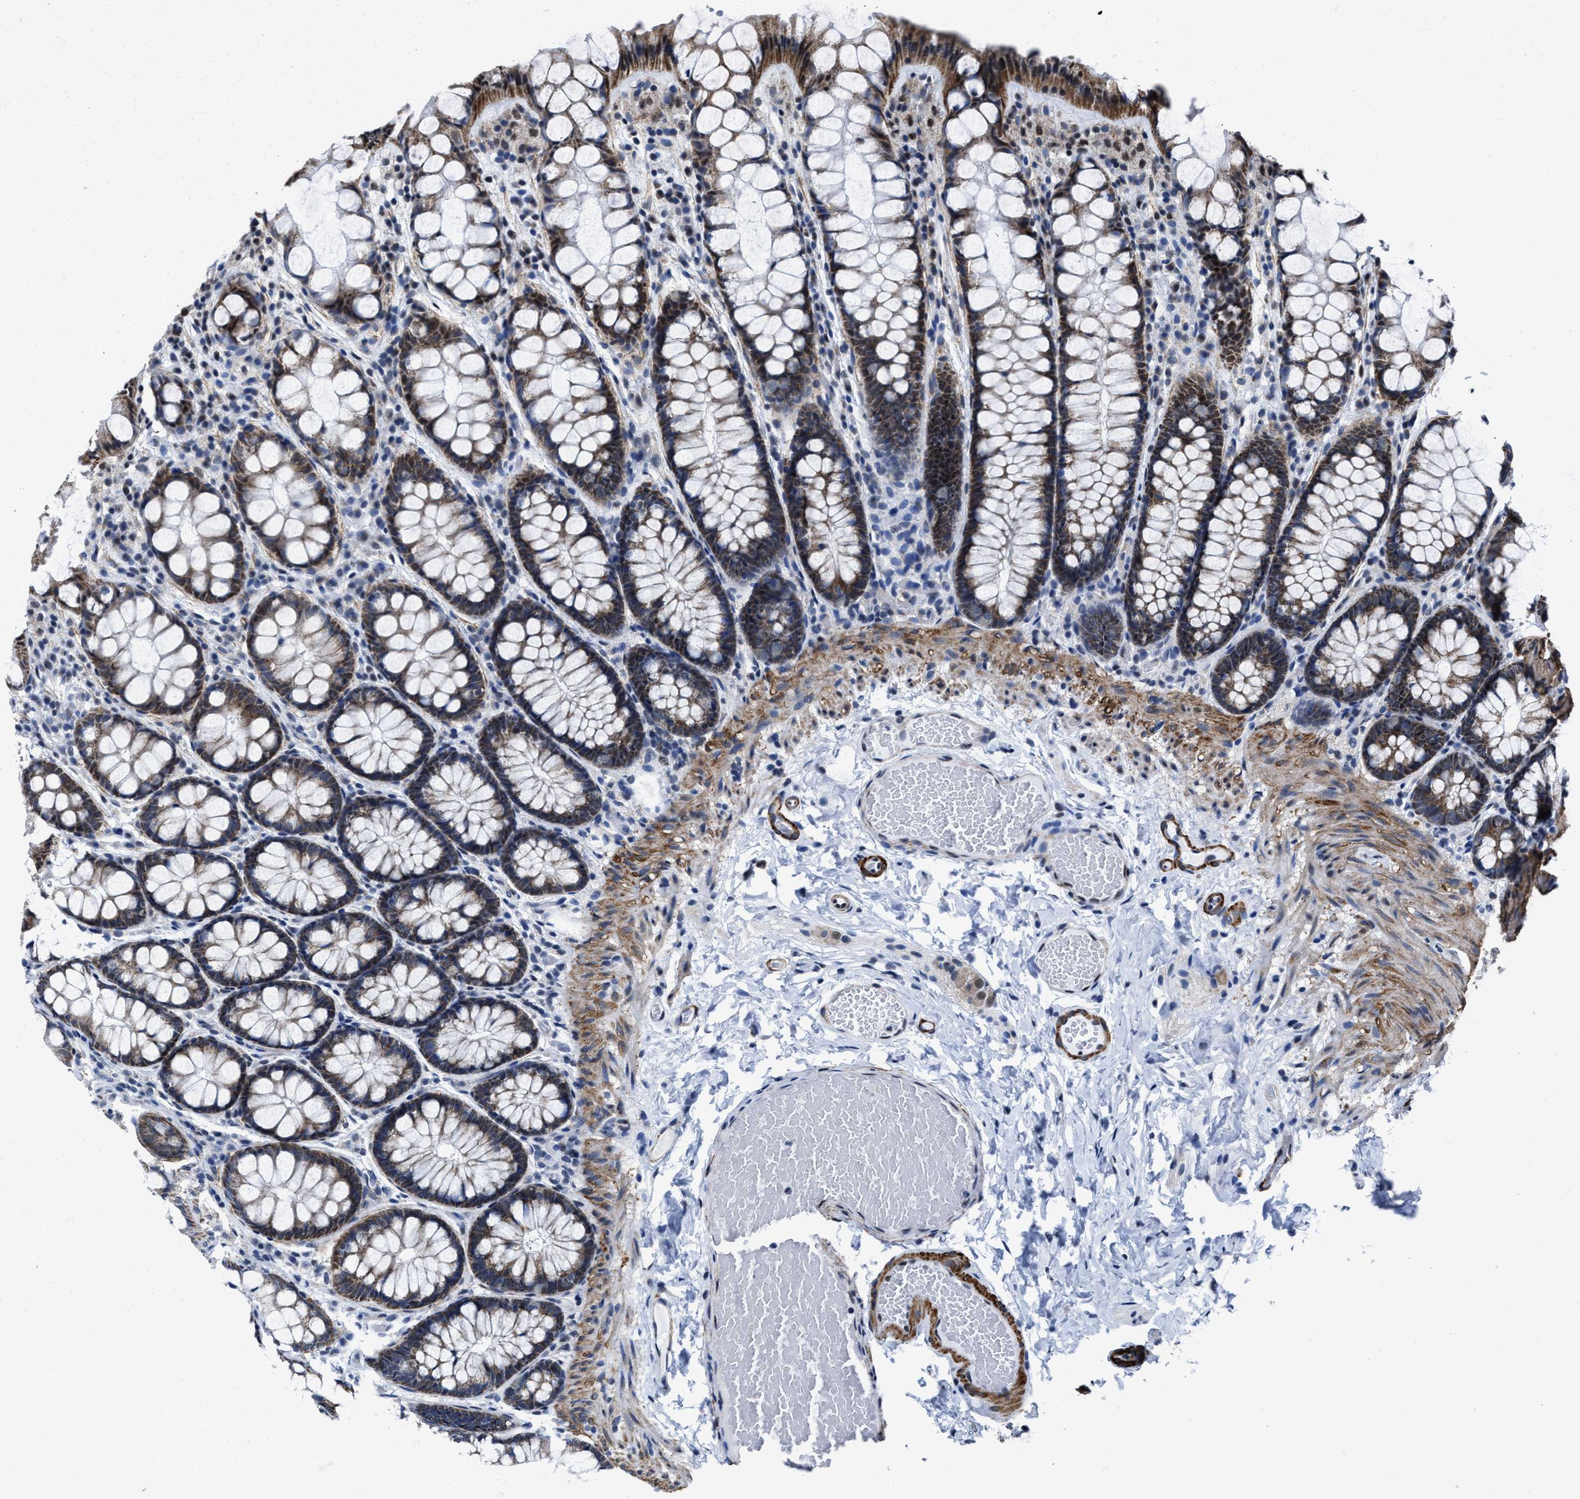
{"staining": {"intensity": "weak", "quantity": ">75%", "location": "cytoplasmic/membranous"}, "tissue": "colon", "cell_type": "Endothelial cells", "image_type": "normal", "snomed": [{"axis": "morphology", "description": "Normal tissue, NOS"}, {"axis": "topography", "description": "Colon"}], "caption": "Immunohistochemical staining of unremarkable colon exhibits >75% levels of weak cytoplasmic/membranous protein staining in about >75% of endothelial cells.", "gene": "ID3", "patient": {"sex": "male", "age": 47}}